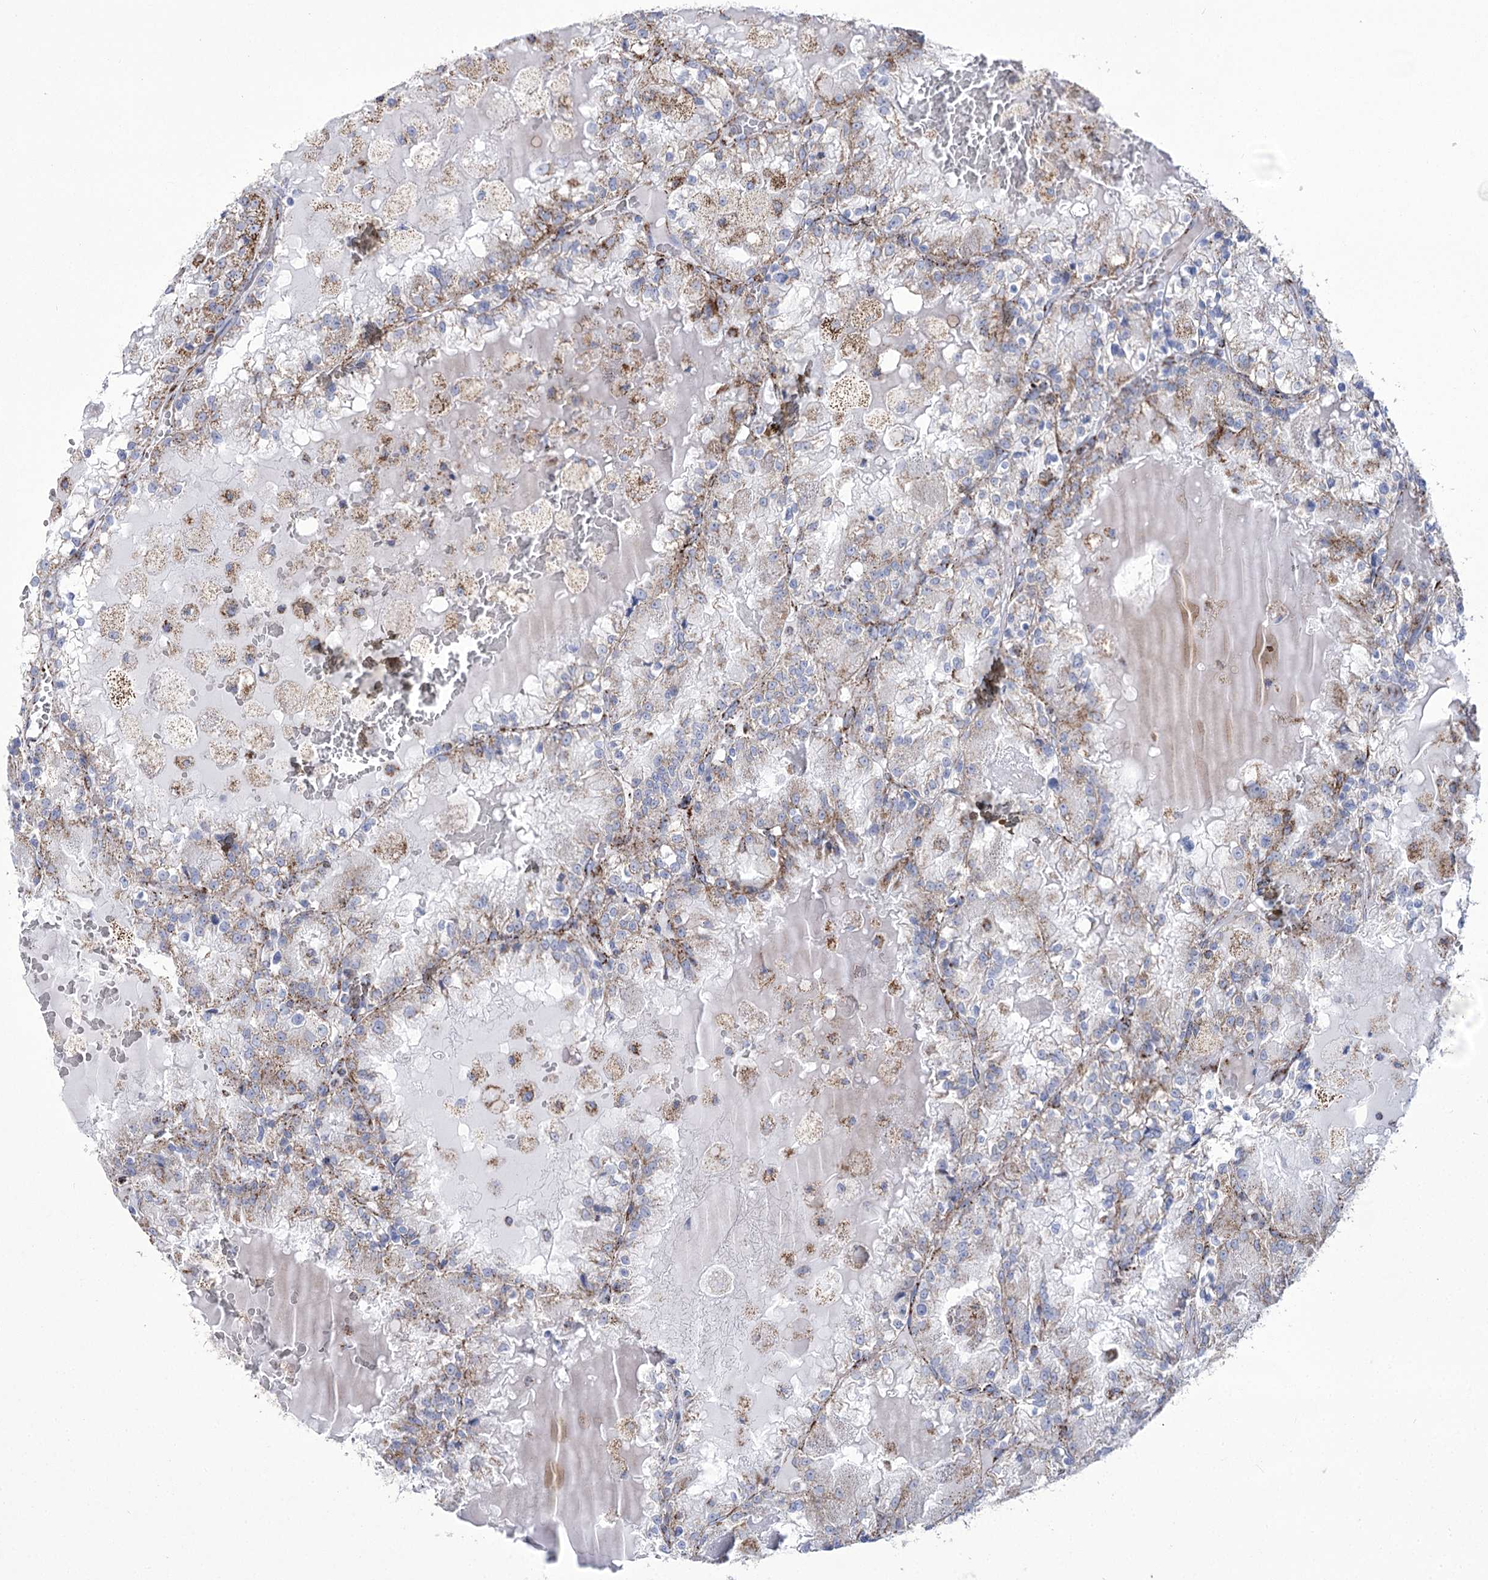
{"staining": {"intensity": "moderate", "quantity": "<25%", "location": "cytoplasmic/membranous"}, "tissue": "renal cancer", "cell_type": "Tumor cells", "image_type": "cancer", "snomed": [{"axis": "morphology", "description": "Adenocarcinoma, NOS"}, {"axis": "topography", "description": "Kidney"}], "caption": "About <25% of tumor cells in renal cancer (adenocarcinoma) reveal moderate cytoplasmic/membranous protein positivity as visualized by brown immunohistochemical staining.", "gene": "PDHB", "patient": {"sex": "female", "age": 56}}